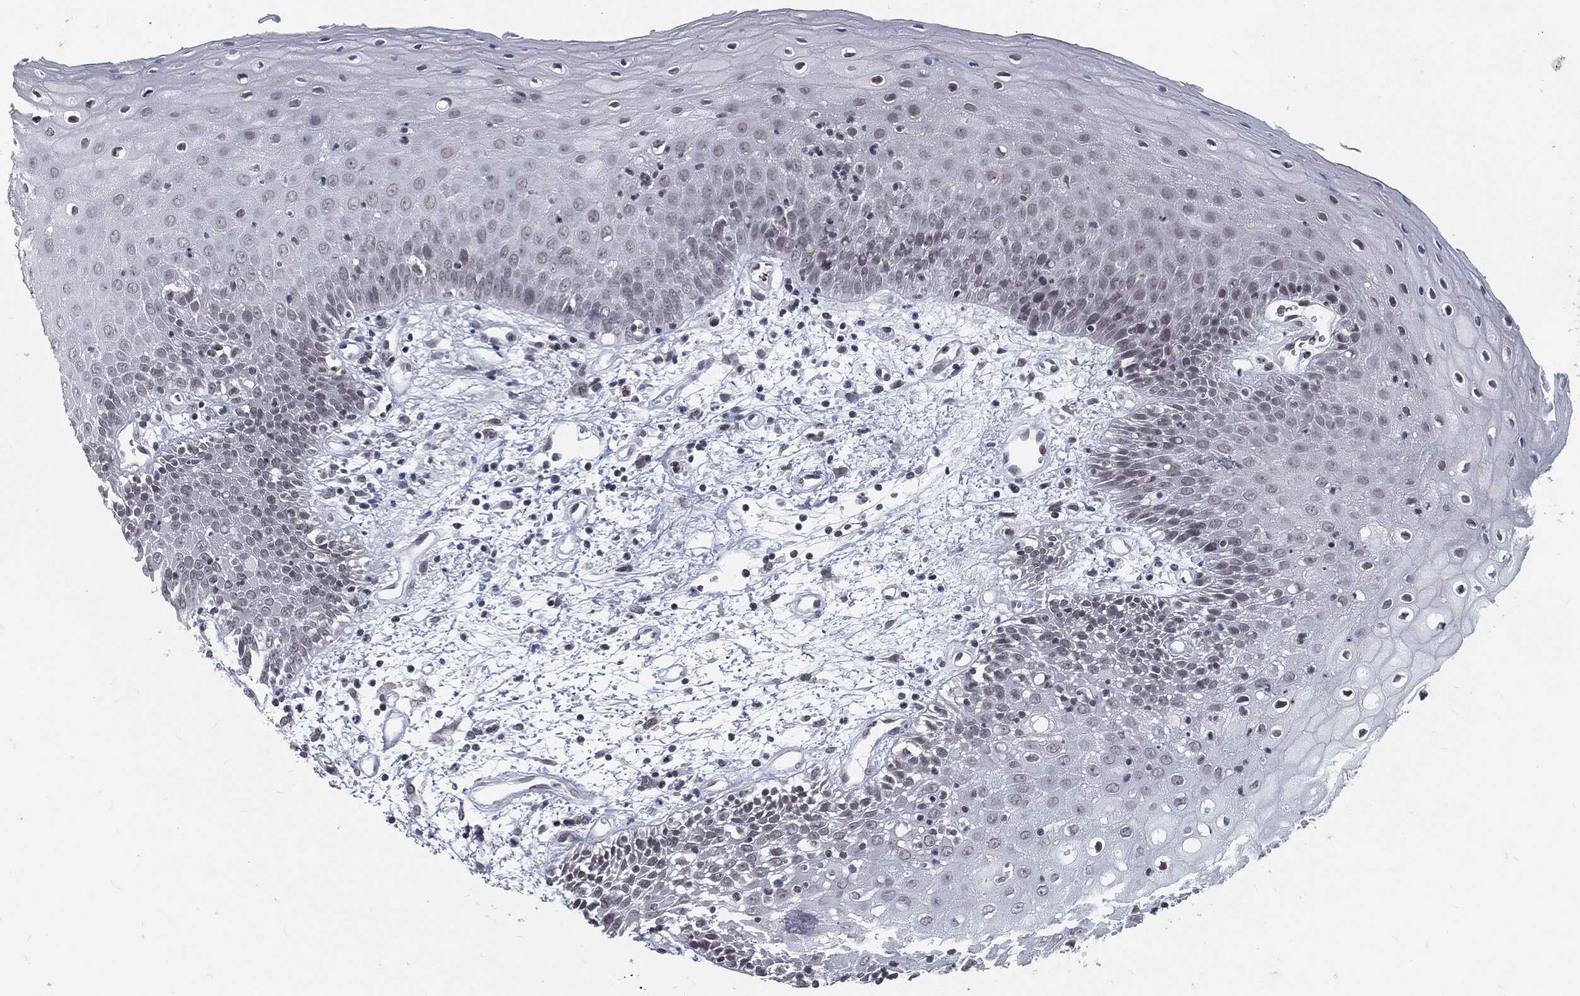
{"staining": {"intensity": "negative", "quantity": "none", "location": "none"}, "tissue": "oral mucosa", "cell_type": "Squamous epithelial cells", "image_type": "normal", "snomed": [{"axis": "morphology", "description": "Normal tissue, NOS"}, {"axis": "morphology", "description": "Squamous cell carcinoma, NOS"}, {"axis": "topography", "description": "Skeletal muscle"}, {"axis": "topography", "description": "Oral tissue"}, {"axis": "topography", "description": "Head-Neck"}], "caption": "IHC of normal human oral mucosa shows no positivity in squamous epithelial cells.", "gene": "ANXA1", "patient": {"sex": "female", "age": 84}}